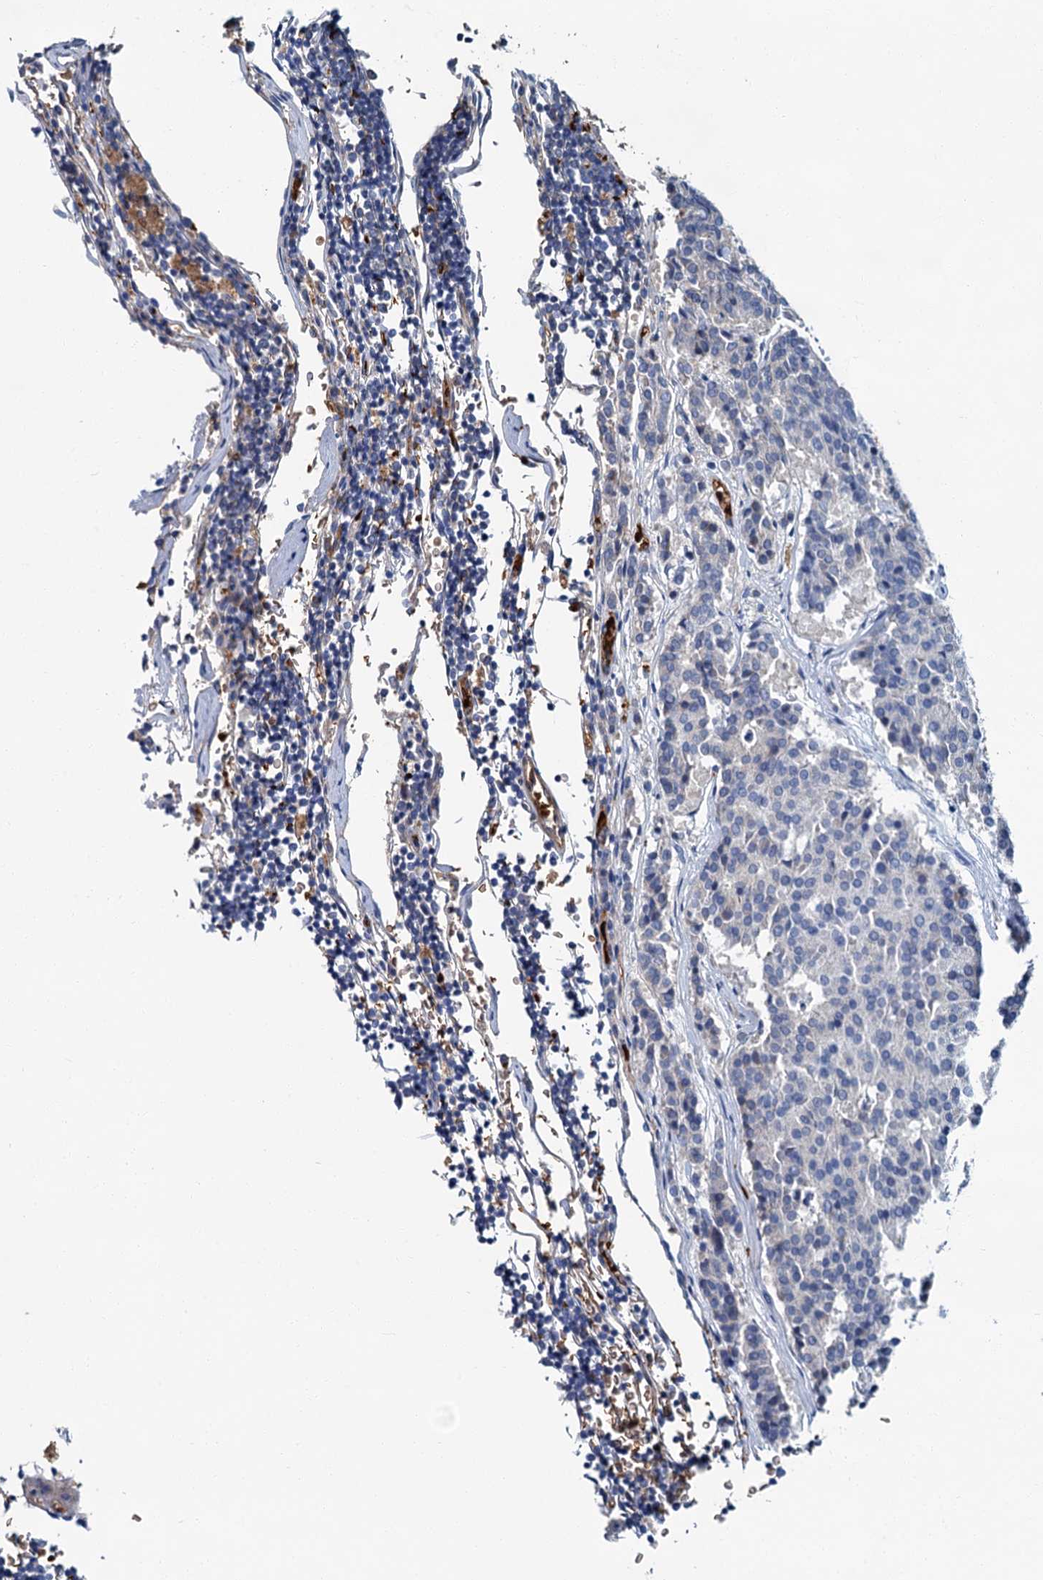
{"staining": {"intensity": "negative", "quantity": "none", "location": "none"}, "tissue": "carcinoid", "cell_type": "Tumor cells", "image_type": "cancer", "snomed": [{"axis": "morphology", "description": "Carcinoid, malignant, NOS"}, {"axis": "topography", "description": "Pancreas"}], "caption": "There is no significant positivity in tumor cells of carcinoid (malignant).", "gene": "ATG2A", "patient": {"sex": "female", "age": 54}}